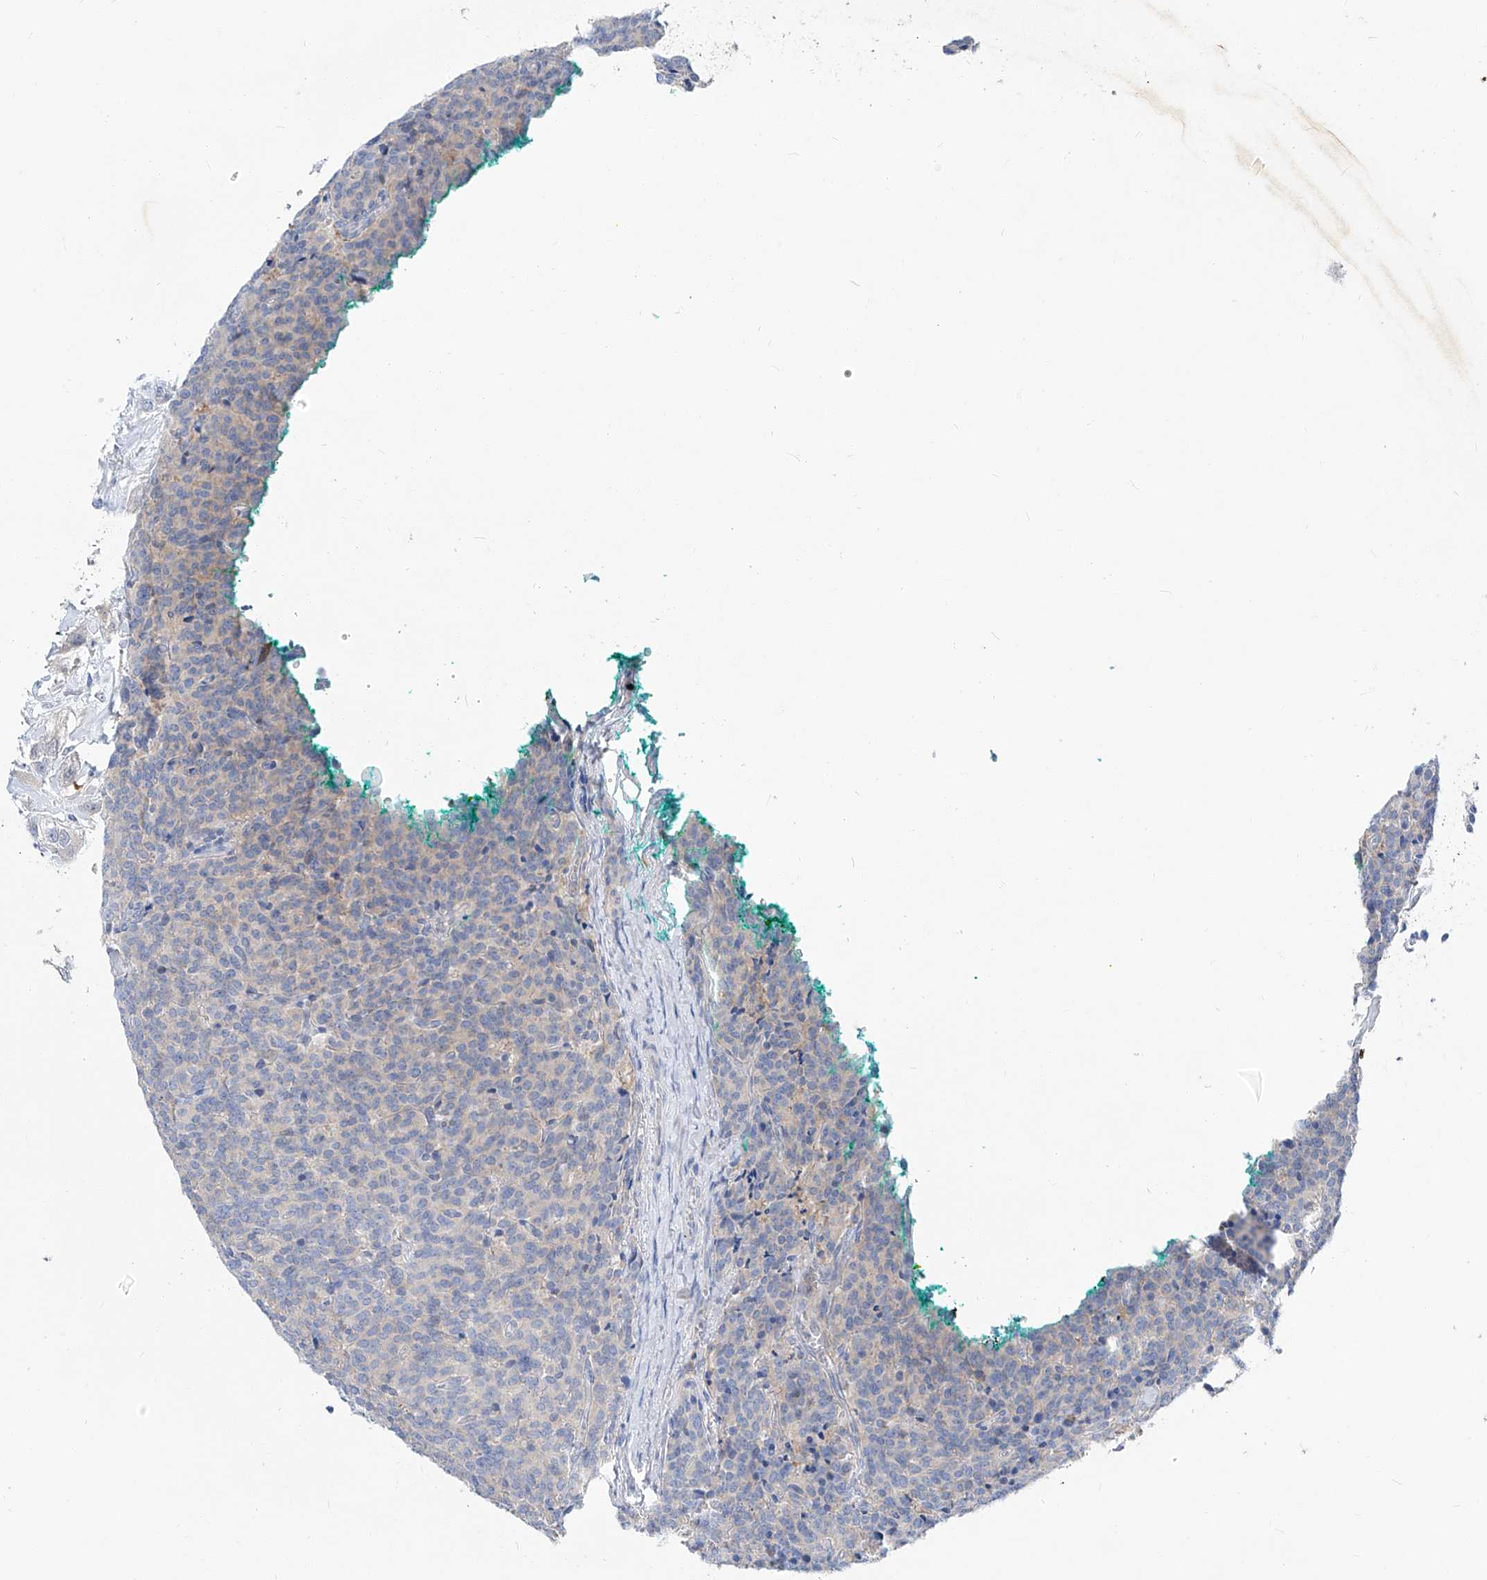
{"staining": {"intensity": "negative", "quantity": "none", "location": "none"}, "tissue": "carcinoid", "cell_type": "Tumor cells", "image_type": "cancer", "snomed": [{"axis": "morphology", "description": "Carcinoid, malignant, NOS"}, {"axis": "topography", "description": "Lung"}], "caption": "The image shows no staining of tumor cells in carcinoid. (DAB (3,3'-diaminobenzidine) immunohistochemistry (IHC) with hematoxylin counter stain).", "gene": "UFL1", "patient": {"sex": "female", "age": 46}}